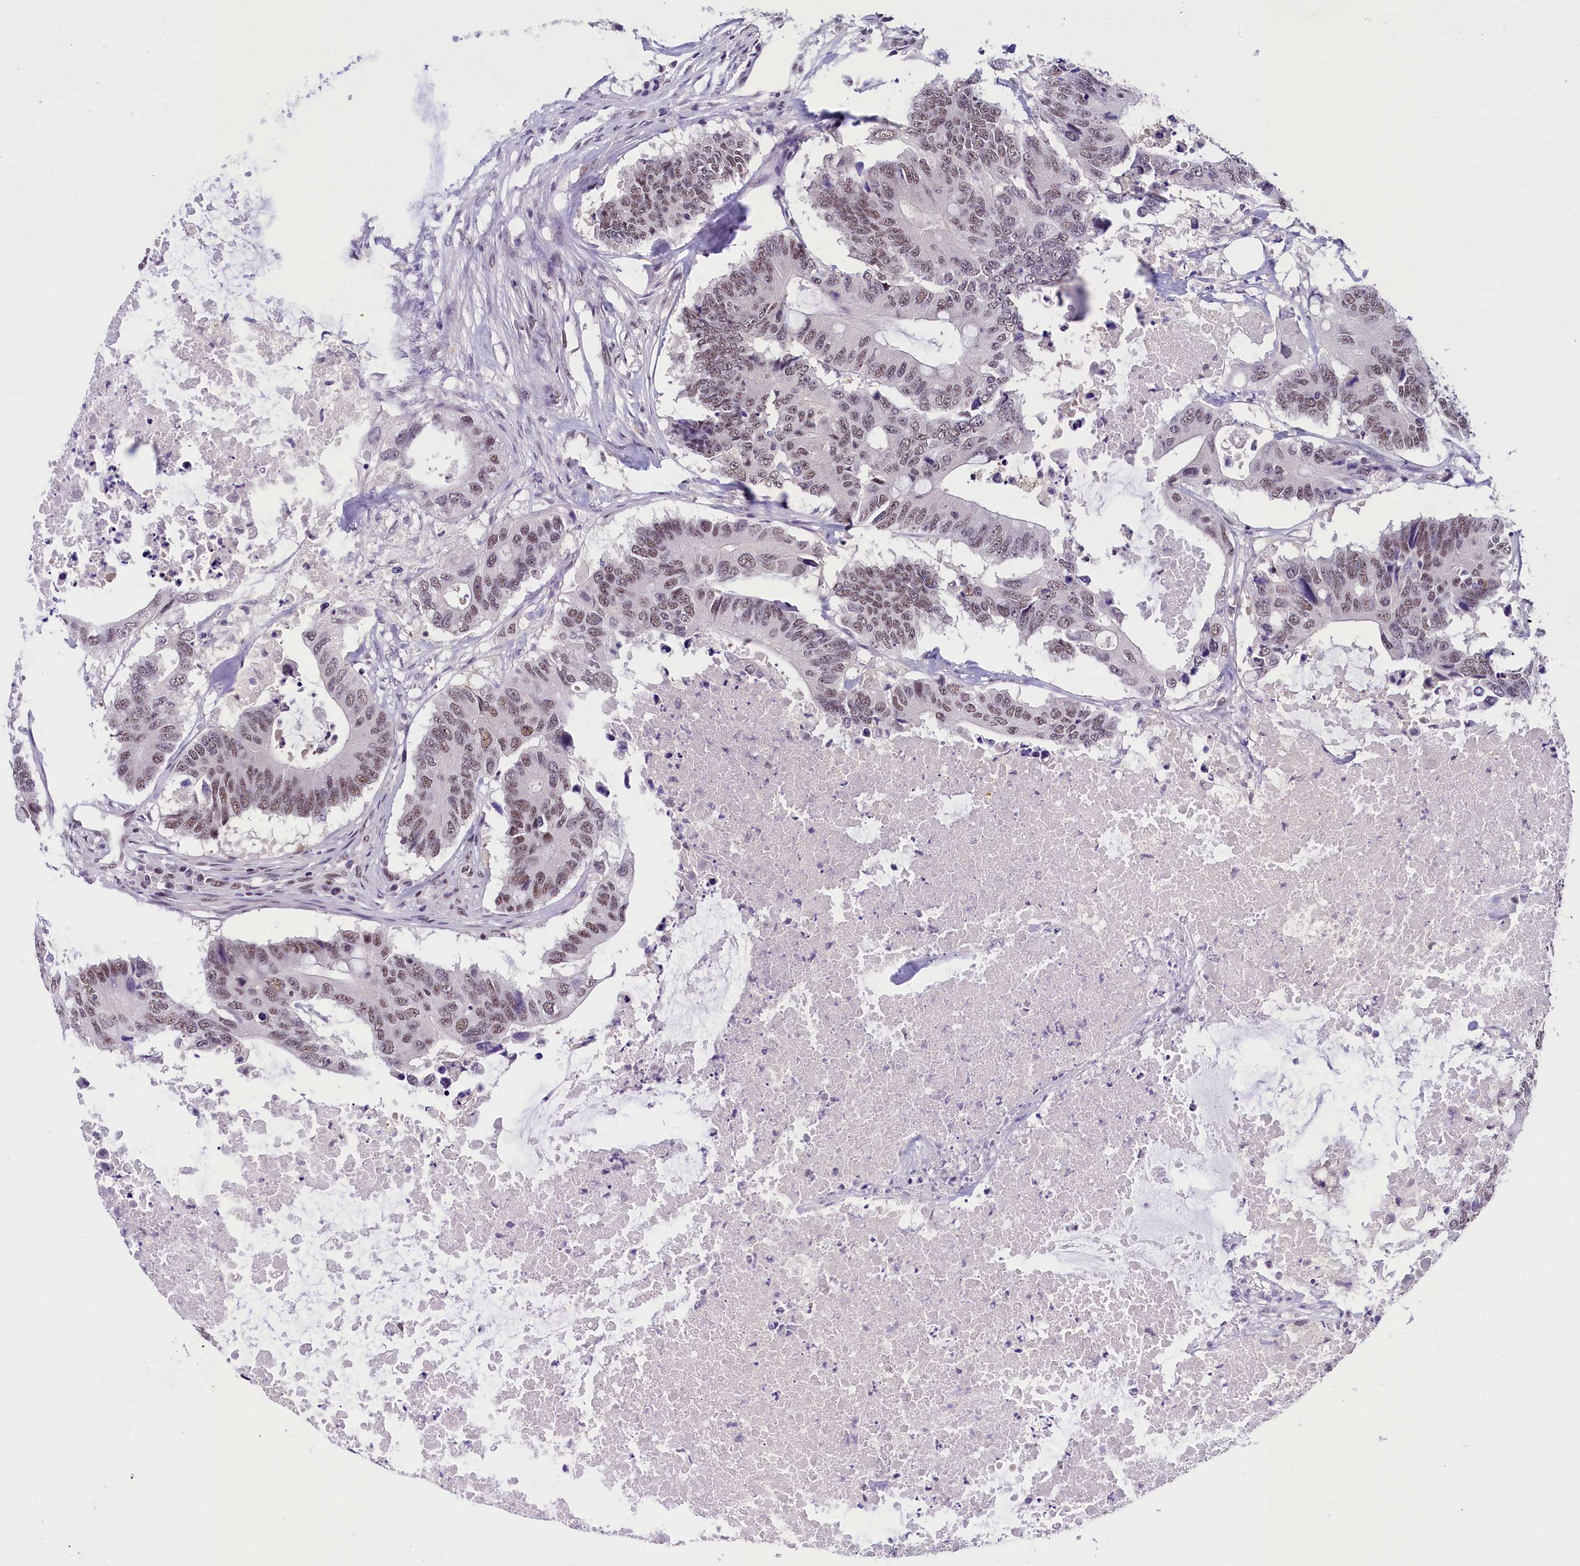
{"staining": {"intensity": "weak", "quantity": ">75%", "location": "nuclear"}, "tissue": "colorectal cancer", "cell_type": "Tumor cells", "image_type": "cancer", "snomed": [{"axis": "morphology", "description": "Adenocarcinoma, NOS"}, {"axis": "topography", "description": "Colon"}], "caption": "Colorectal cancer stained with DAB (3,3'-diaminobenzidine) immunohistochemistry reveals low levels of weak nuclear positivity in about >75% of tumor cells. The staining was performed using DAB (3,3'-diaminobenzidine) to visualize the protein expression in brown, while the nuclei were stained in blue with hematoxylin (Magnification: 20x).", "gene": "ZC3H4", "patient": {"sex": "male", "age": 71}}